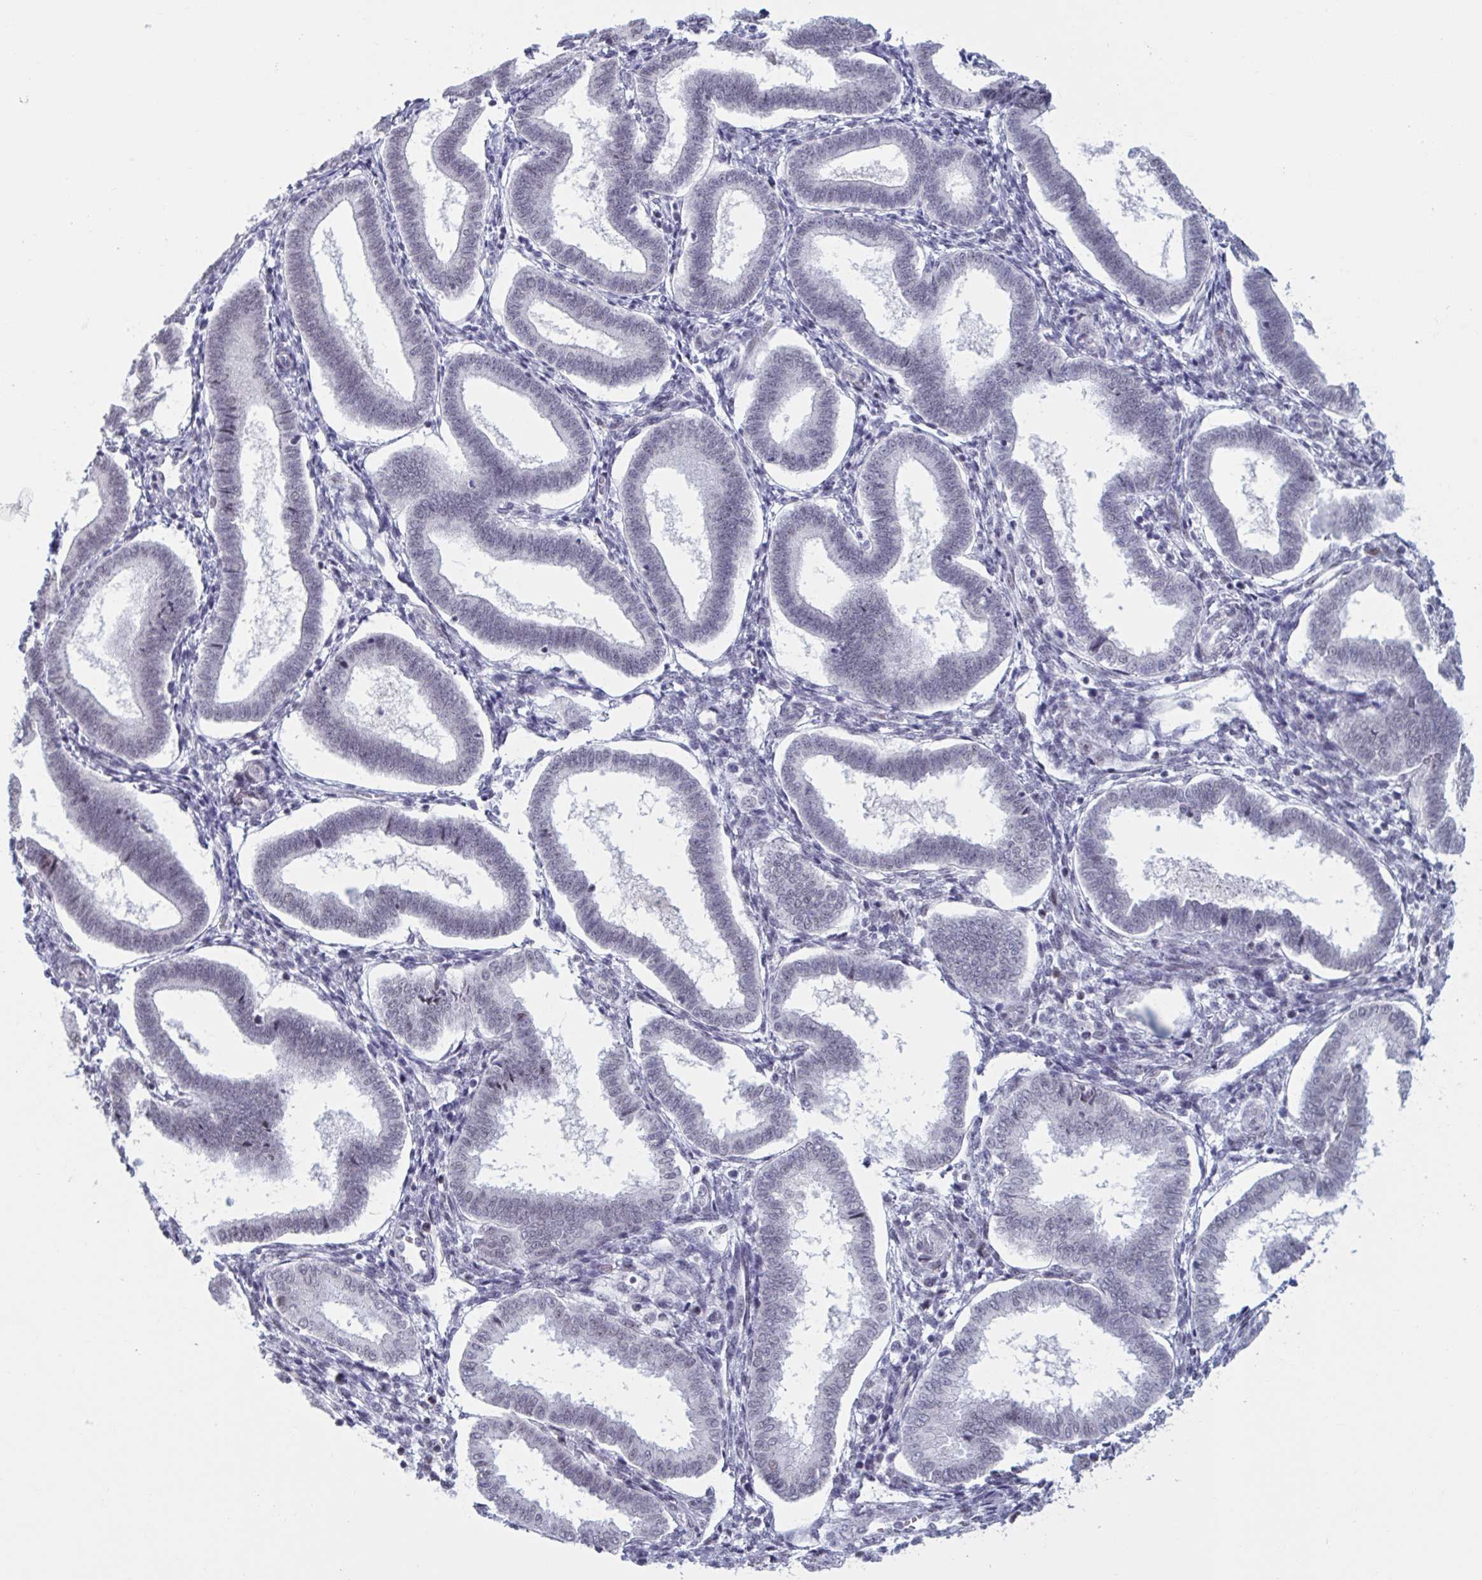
{"staining": {"intensity": "negative", "quantity": "none", "location": "none"}, "tissue": "endometrium", "cell_type": "Cells in endometrial stroma", "image_type": "normal", "snomed": [{"axis": "morphology", "description": "Normal tissue, NOS"}, {"axis": "topography", "description": "Endometrium"}], "caption": "High power microscopy histopathology image of an immunohistochemistry (IHC) histopathology image of unremarkable endometrium, revealing no significant expression in cells in endometrial stroma.", "gene": "HSD17B6", "patient": {"sex": "female", "age": 24}}